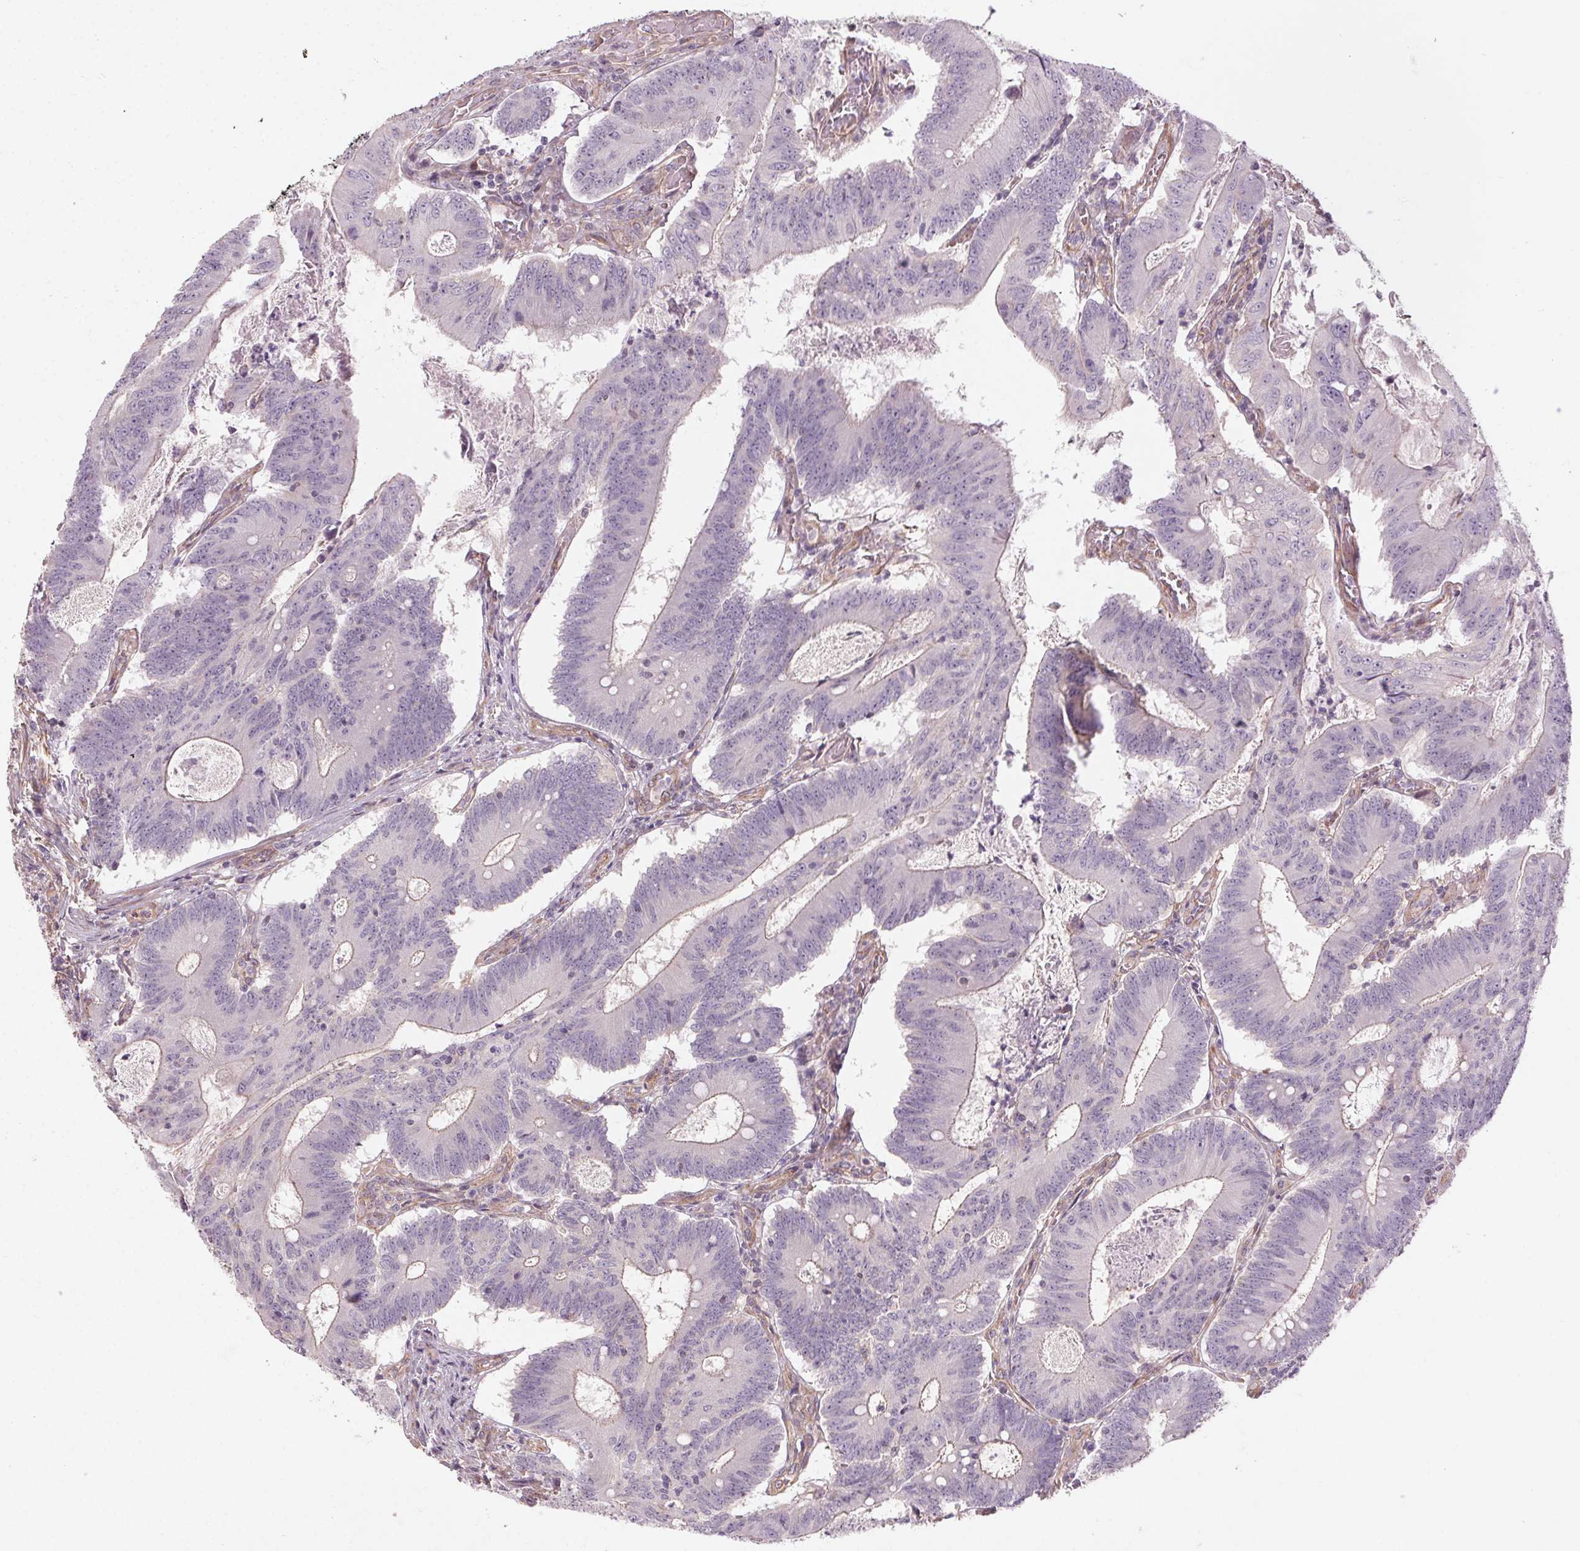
{"staining": {"intensity": "negative", "quantity": "none", "location": "none"}, "tissue": "colorectal cancer", "cell_type": "Tumor cells", "image_type": "cancer", "snomed": [{"axis": "morphology", "description": "Adenocarcinoma, NOS"}, {"axis": "topography", "description": "Colon"}], "caption": "Tumor cells are negative for protein expression in human colorectal cancer.", "gene": "CCSER1", "patient": {"sex": "female", "age": 70}}